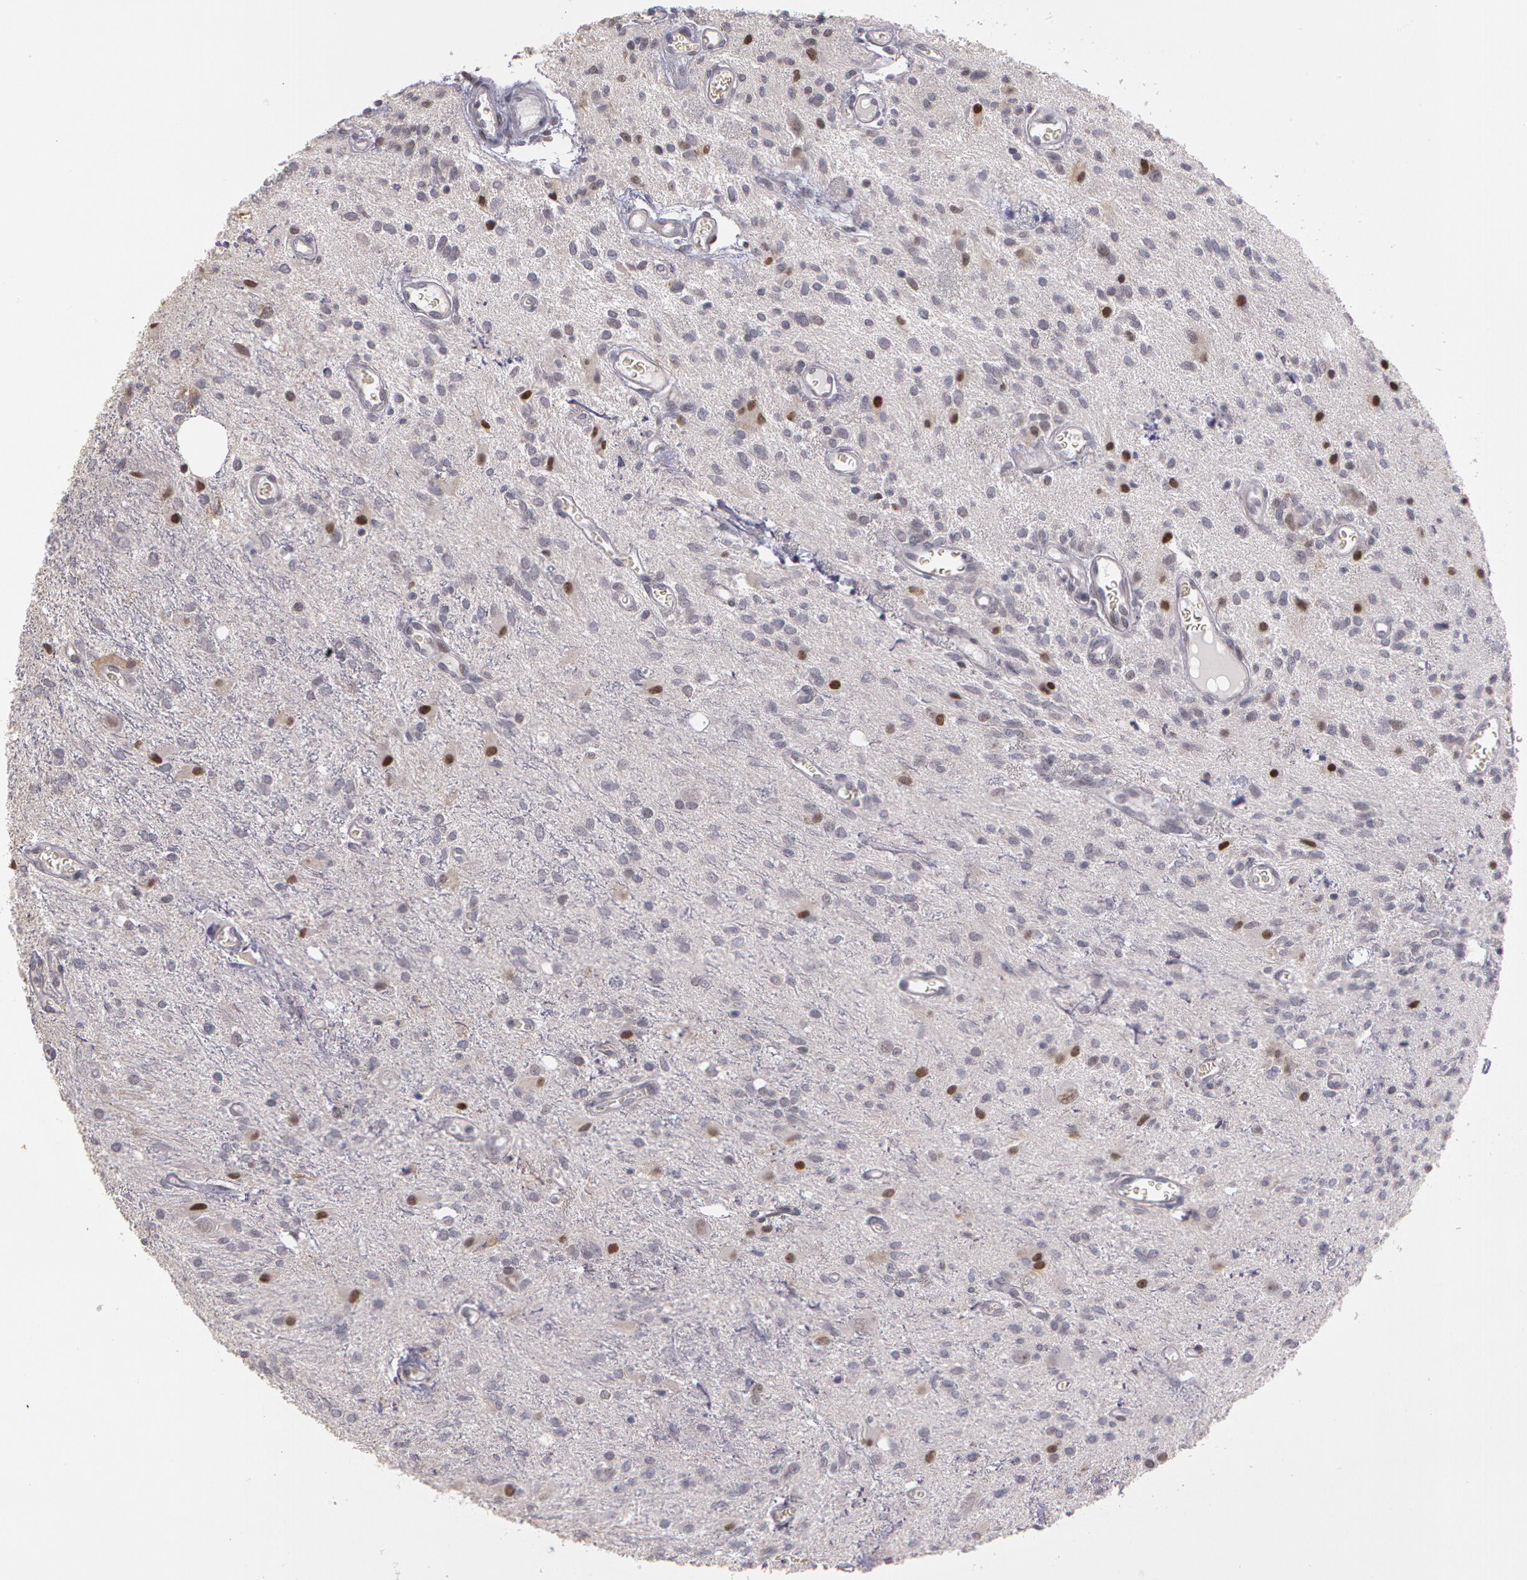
{"staining": {"intensity": "weak", "quantity": "<25%", "location": "nuclear"}, "tissue": "glioma", "cell_type": "Tumor cells", "image_type": "cancer", "snomed": [{"axis": "morphology", "description": "Glioma, malignant, Low grade"}, {"axis": "topography", "description": "Brain"}], "caption": "Glioma stained for a protein using immunohistochemistry (IHC) reveals no staining tumor cells.", "gene": "PRICKLE1", "patient": {"sex": "female", "age": 15}}